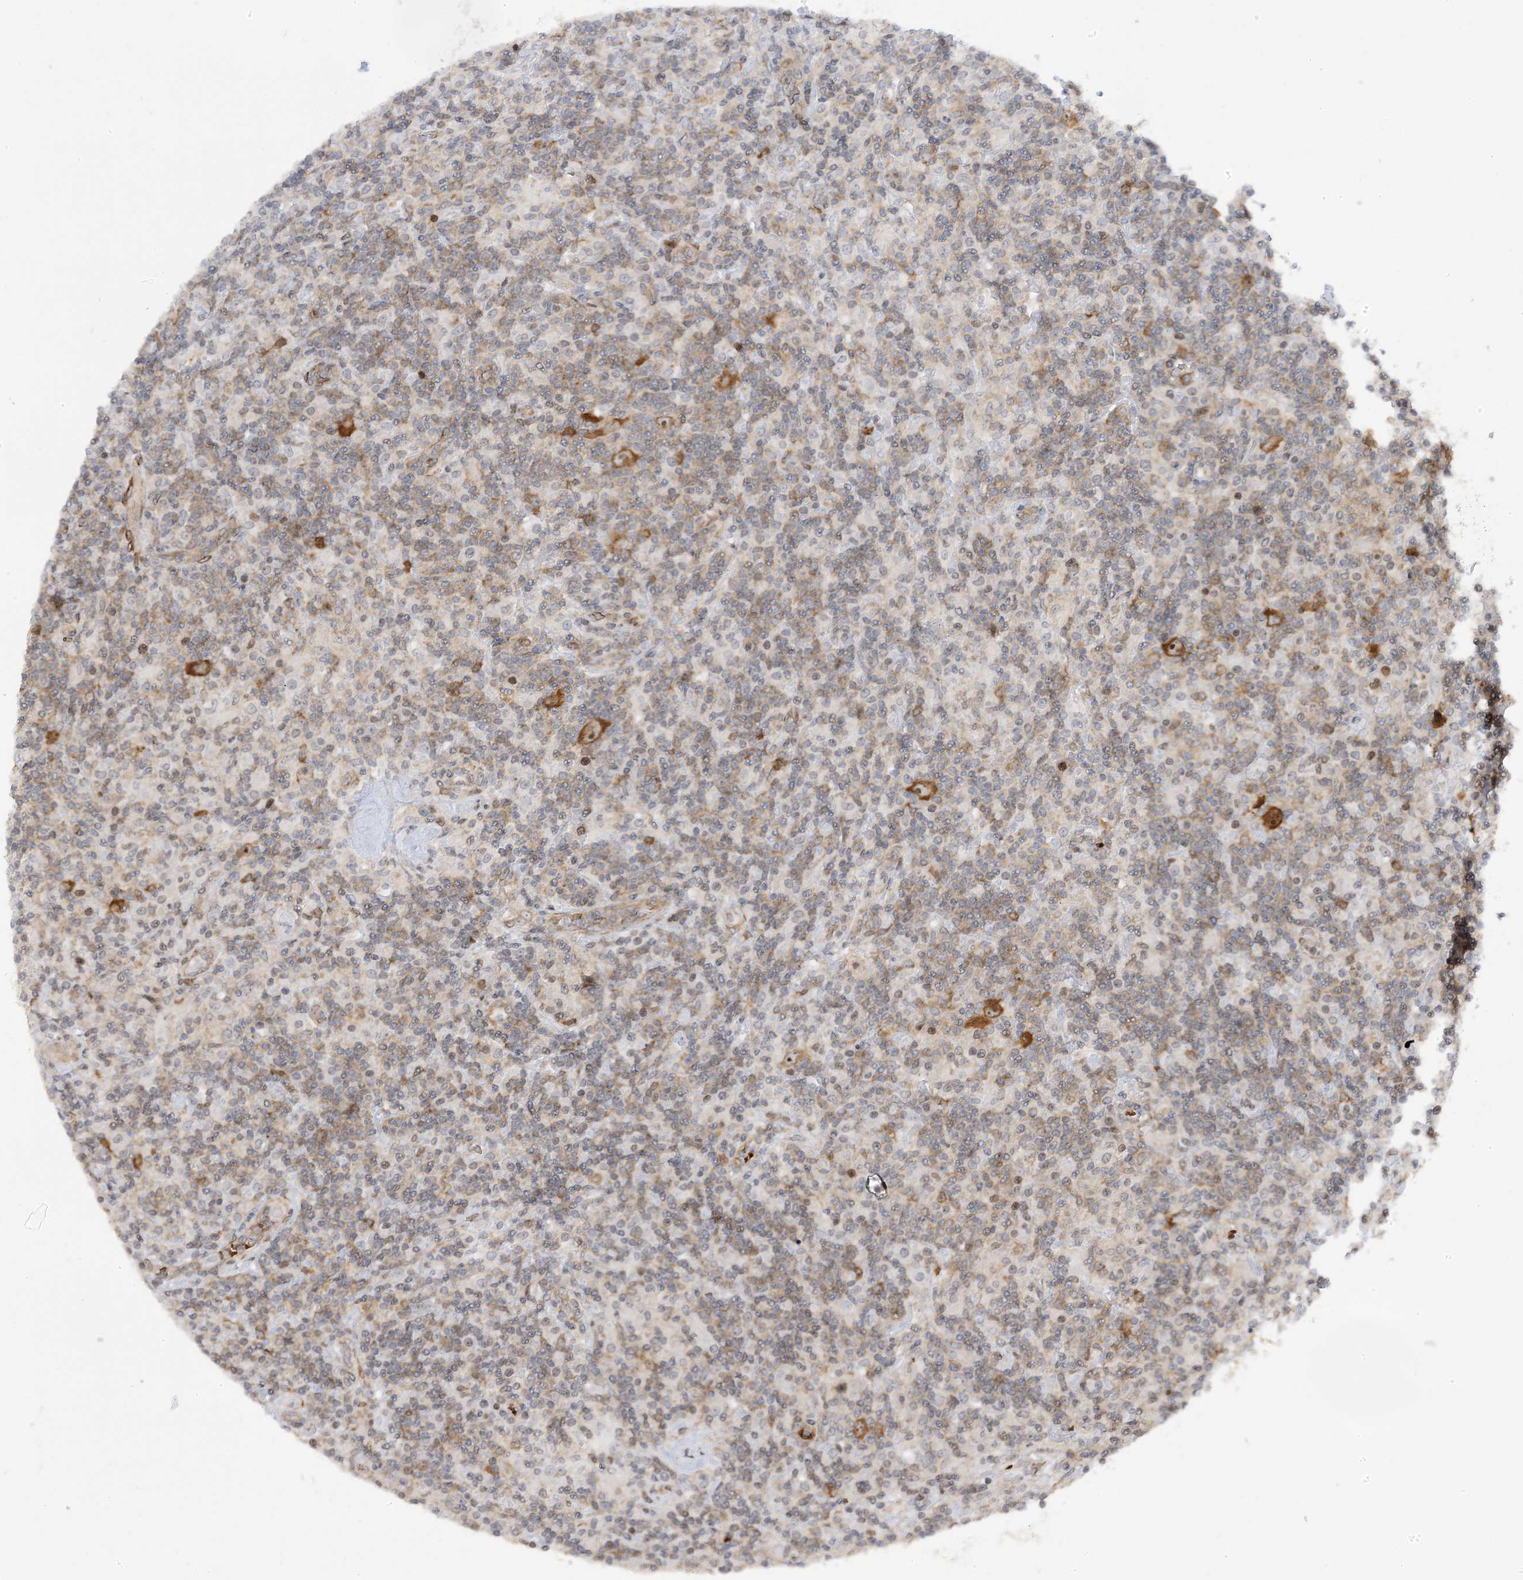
{"staining": {"intensity": "moderate", "quantity": ">75%", "location": "cytoplasmic/membranous,nuclear"}, "tissue": "lymphoma", "cell_type": "Tumor cells", "image_type": "cancer", "snomed": [{"axis": "morphology", "description": "Hodgkin's disease, NOS"}, {"axis": "topography", "description": "Lymph node"}], "caption": "High-magnification brightfield microscopy of Hodgkin's disease stained with DAB (3,3'-diaminobenzidine) (brown) and counterstained with hematoxylin (blue). tumor cells exhibit moderate cytoplasmic/membranous and nuclear staining is seen in approximately>75% of cells. The staining is performed using DAB brown chromogen to label protein expression. The nuclei are counter-stained blue using hematoxylin.", "gene": "MAP7D3", "patient": {"sex": "male", "age": 70}}